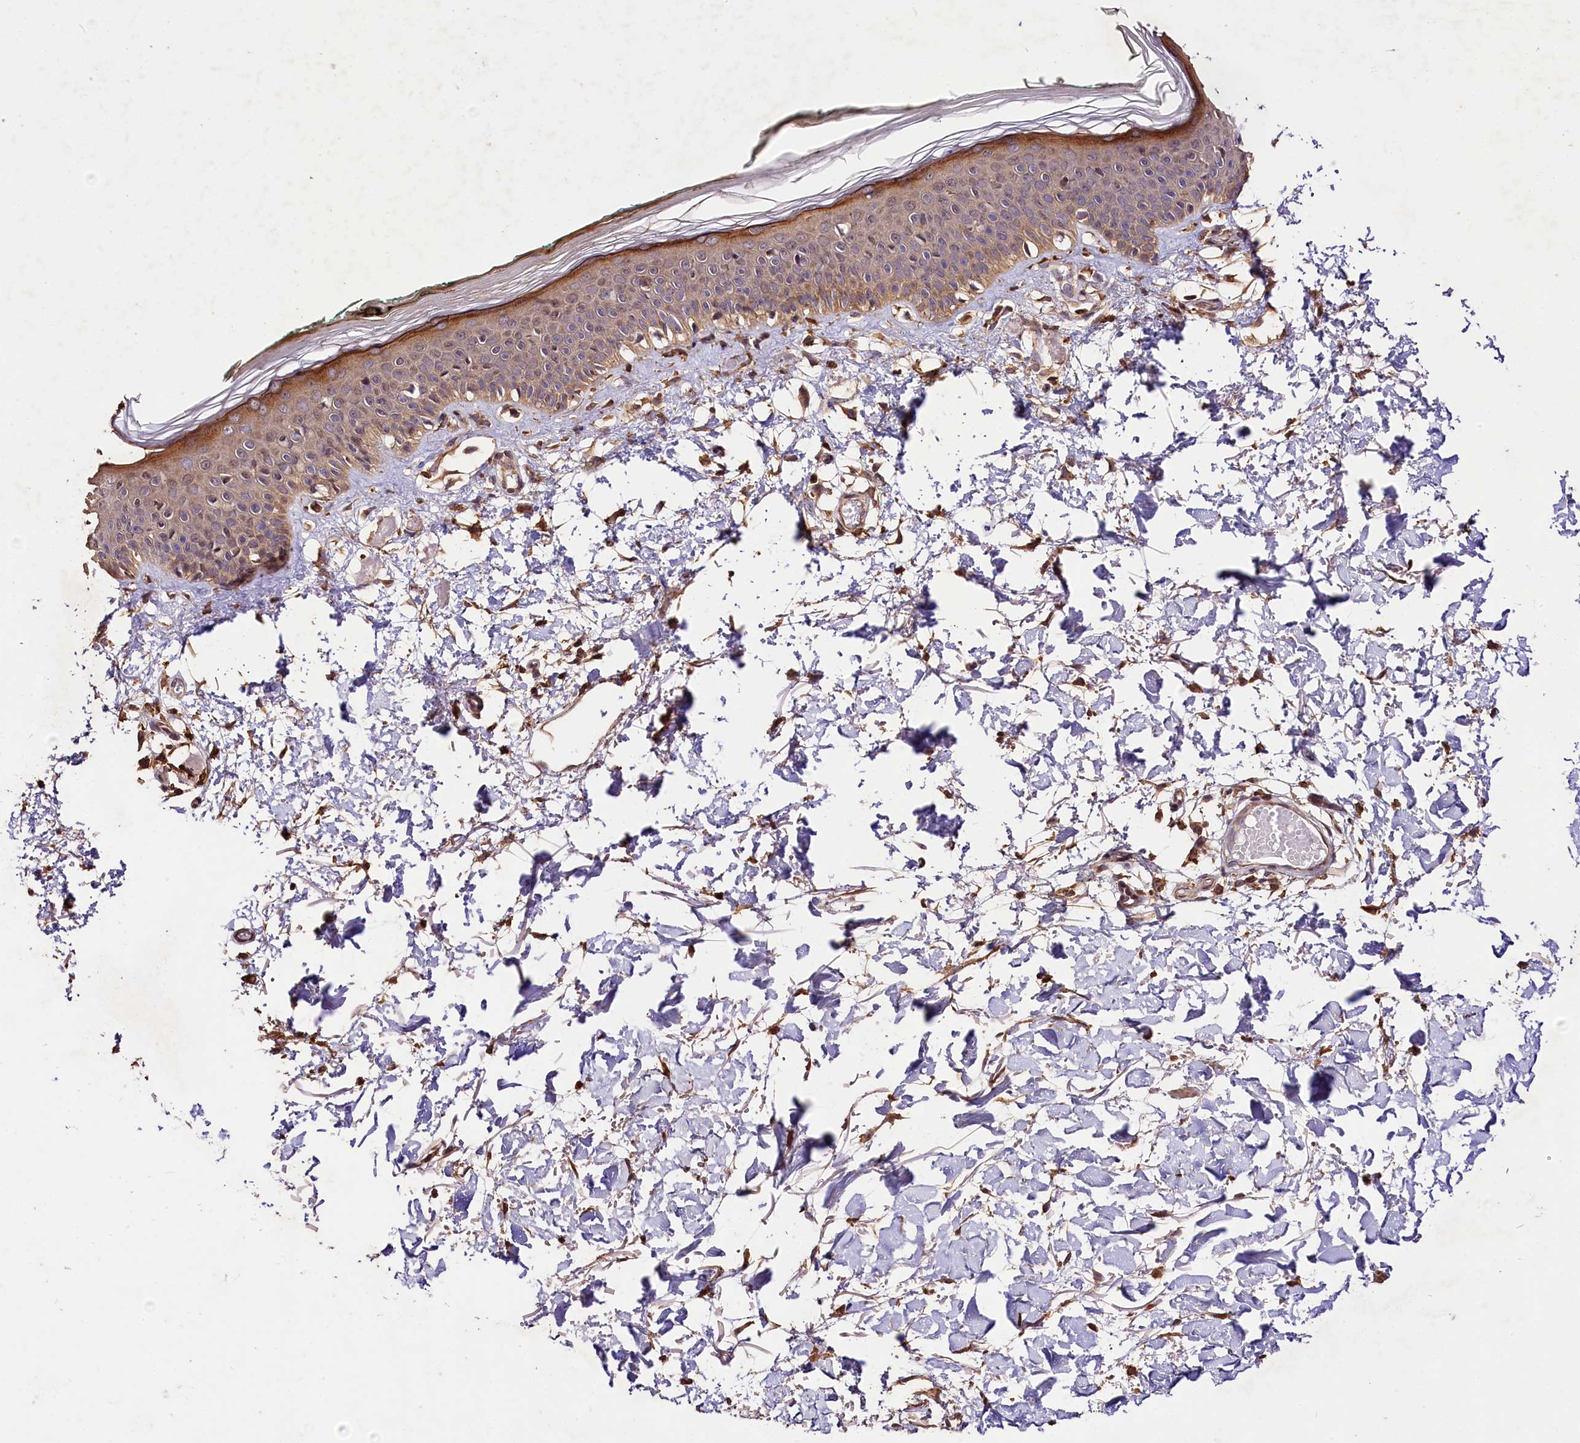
{"staining": {"intensity": "moderate", "quantity": ">75%", "location": "cytoplasmic/membranous"}, "tissue": "skin", "cell_type": "Fibroblasts", "image_type": "normal", "snomed": [{"axis": "morphology", "description": "Normal tissue, NOS"}, {"axis": "topography", "description": "Skin"}], "caption": "Protein expression analysis of benign human skin reveals moderate cytoplasmic/membranous expression in about >75% of fibroblasts. (IHC, brightfield microscopy, high magnification).", "gene": "KPTN", "patient": {"sex": "male", "age": 62}}